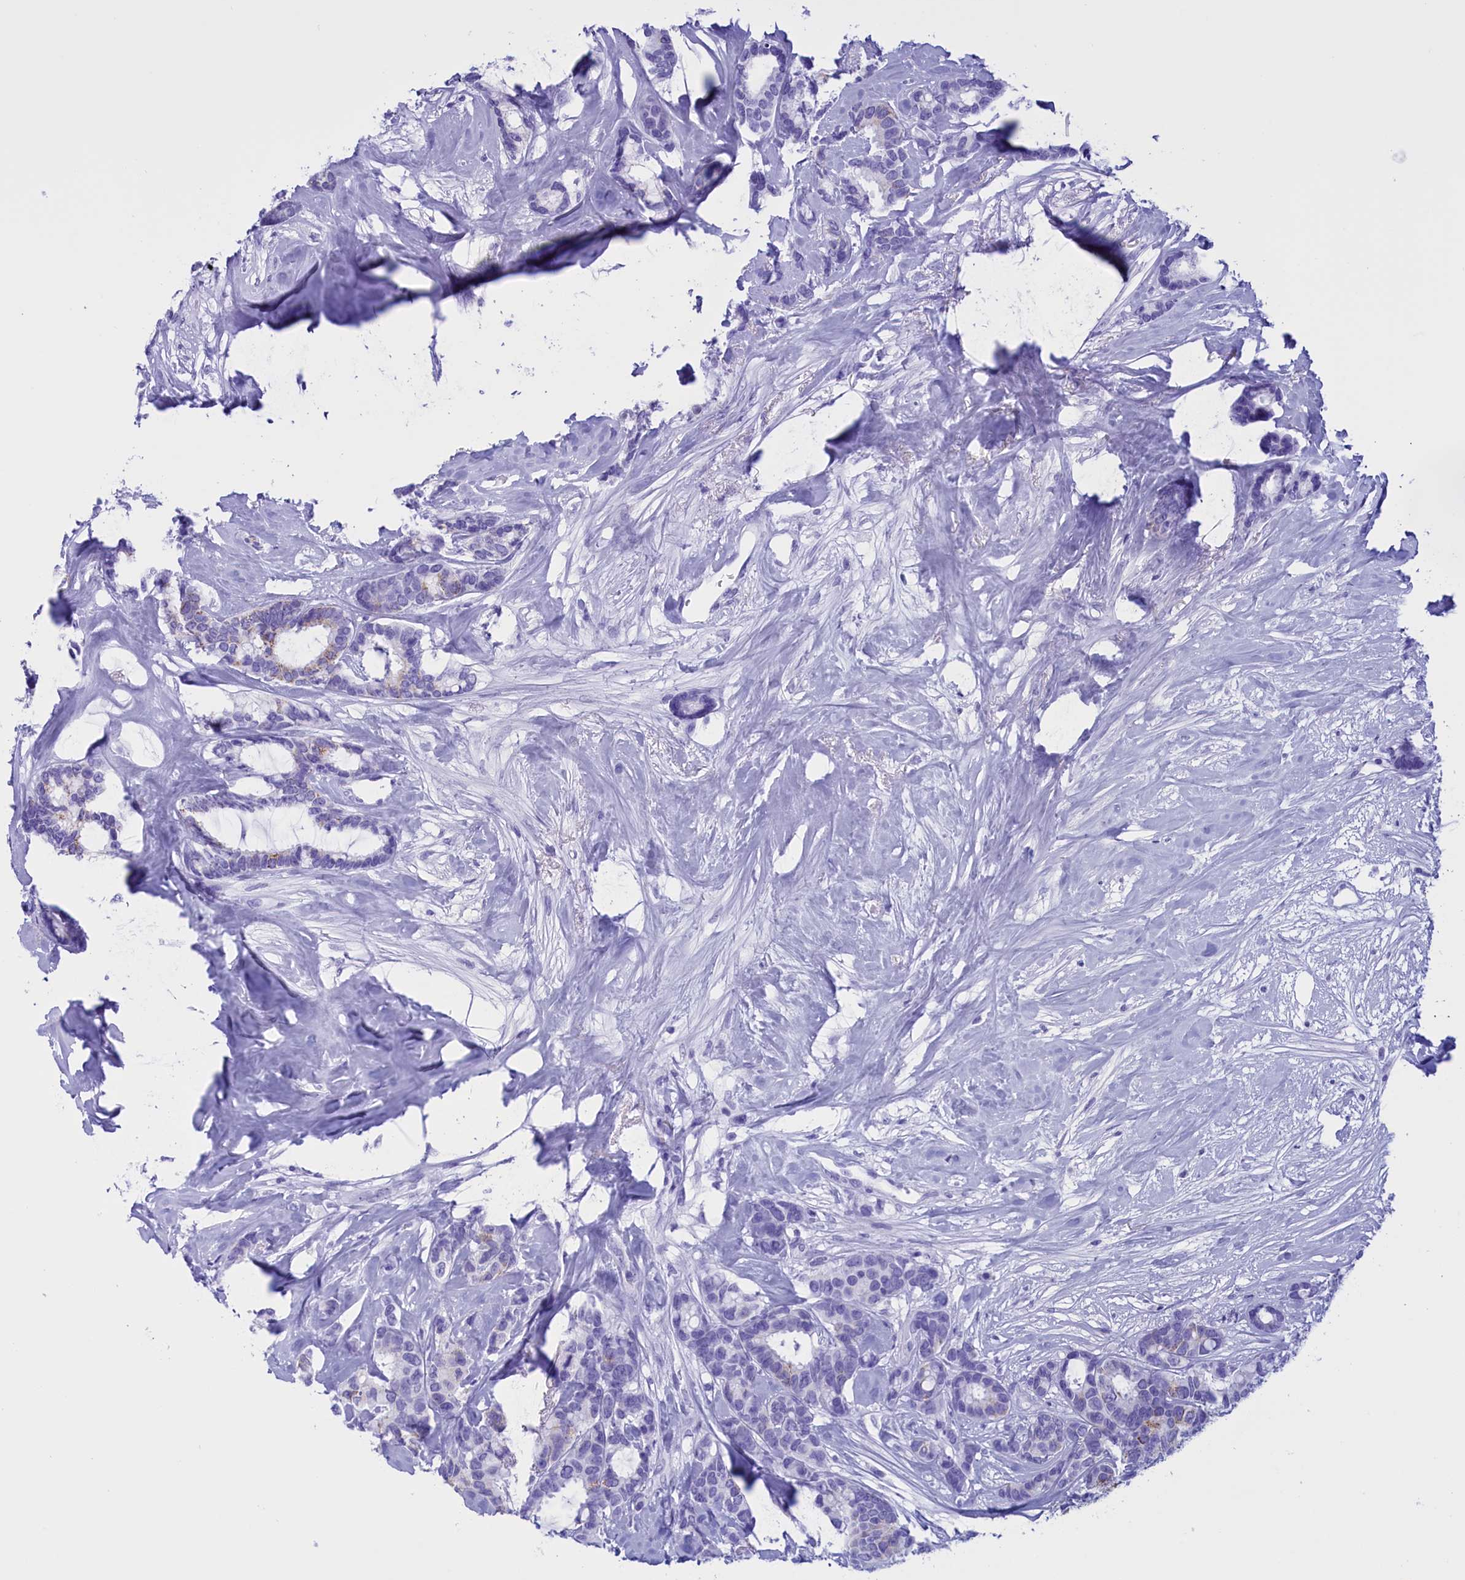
{"staining": {"intensity": "negative", "quantity": "none", "location": "none"}, "tissue": "breast cancer", "cell_type": "Tumor cells", "image_type": "cancer", "snomed": [{"axis": "morphology", "description": "Duct carcinoma"}, {"axis": "topography", "description": "Breast"}], "caption": "Image shows no protein positivity in tumor cells of breast cancer (invasive ductal carcinoma) tissue. (DAB IHC, high magnification).", "gene": "BRI3", "patient": {"sex": "female", "age": 87}}